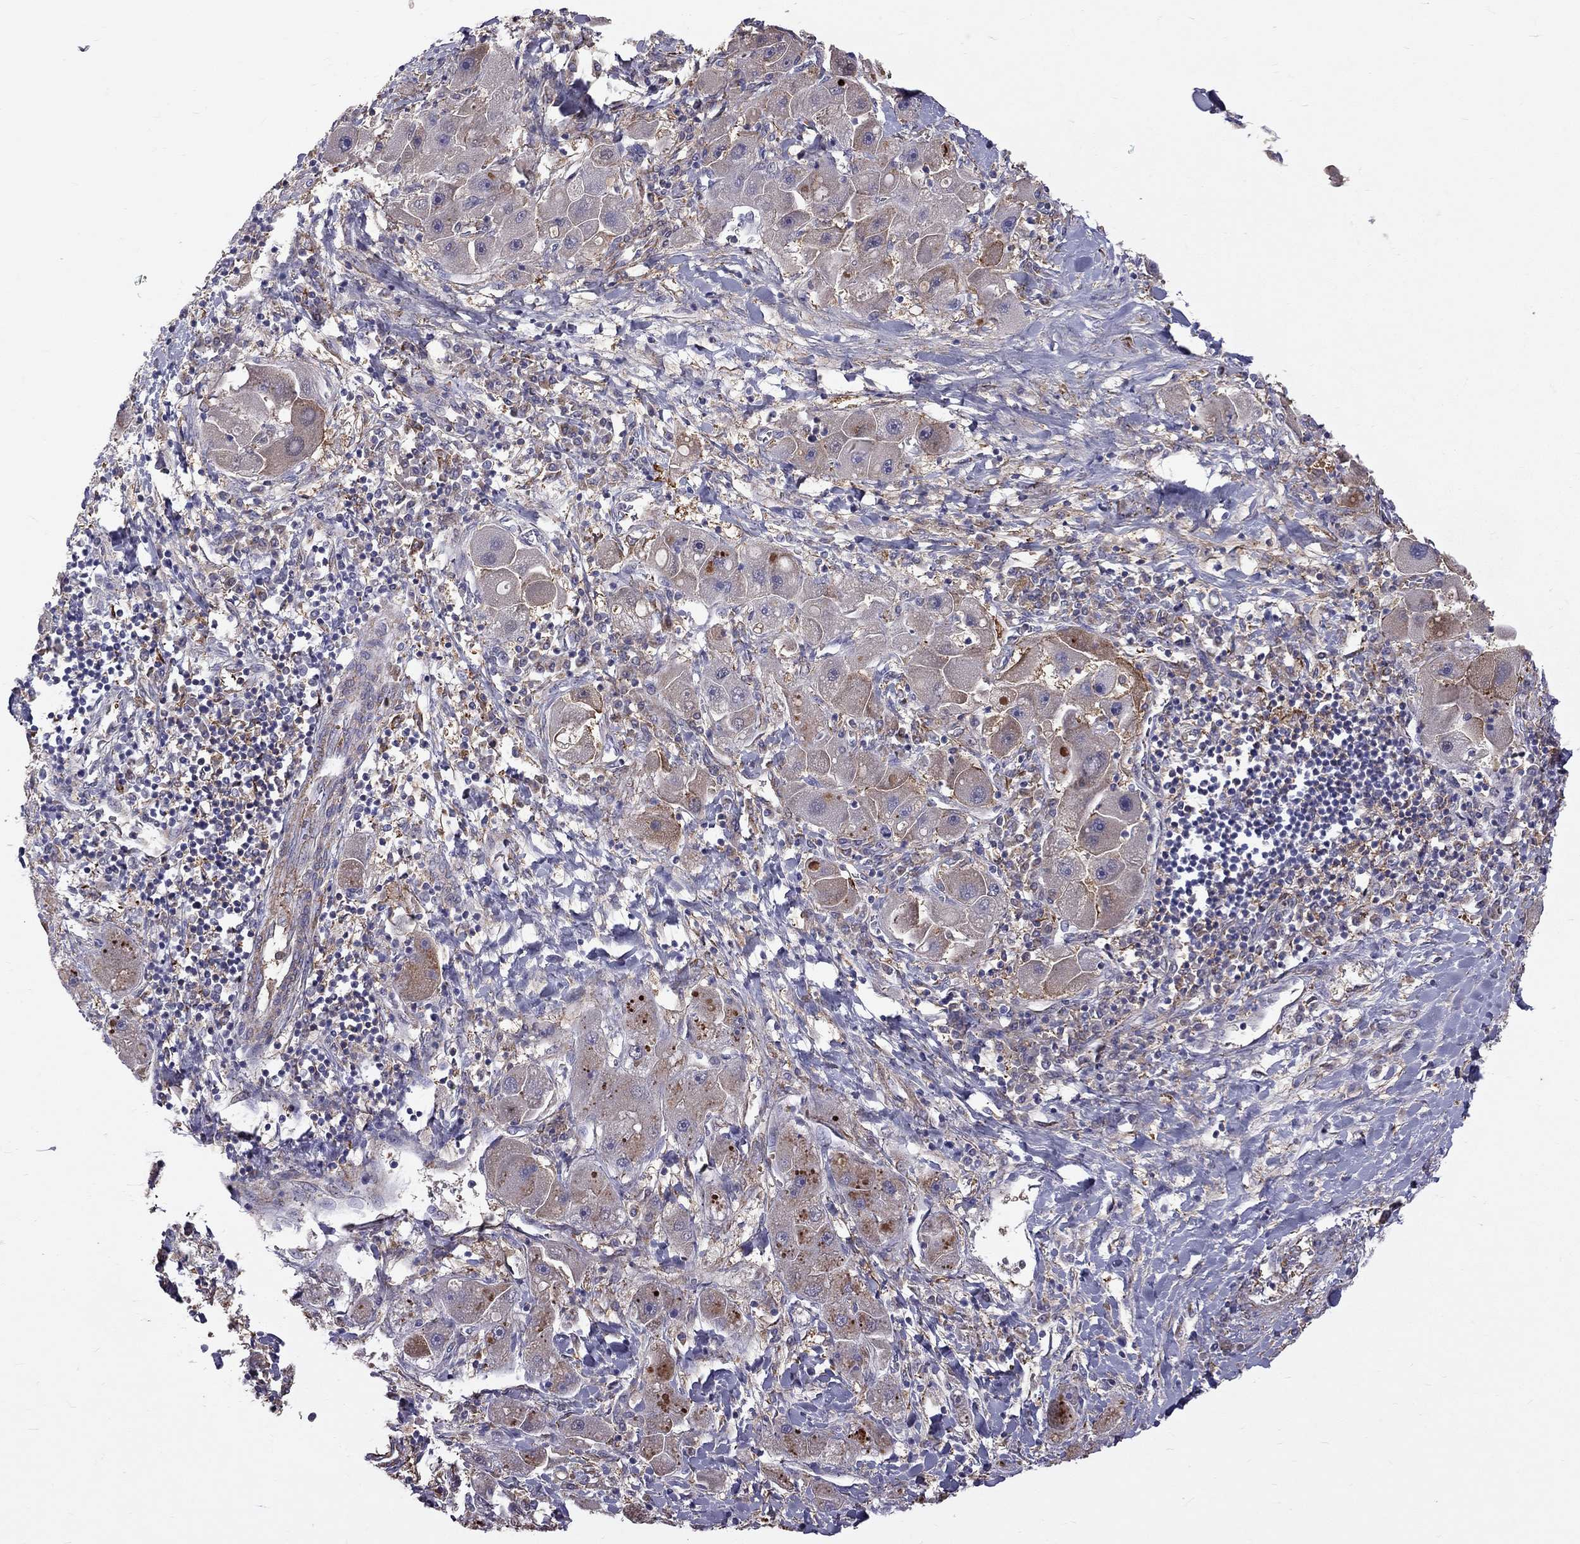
{"staining": {"intensity": "moderate", "quantity": "<25%", "location": "cytoplasmic/membranous"}, "tissue": "liver cancer", "cell_type": "Tumor cells", "image_type": "cancer", "snomed": [{"axis": "morphology", "description": "Carcinoma, Hepatocellular, NOS"}, {"axis": "topography", "description": "Liver"}], "caption": "An image of liver cancer stained for a protein reveals moderate cytoplasmic/membranous brown staining in tumor cells.", "gene": "EIF4E3", "patient": {"sex": "male", "age": 24}}